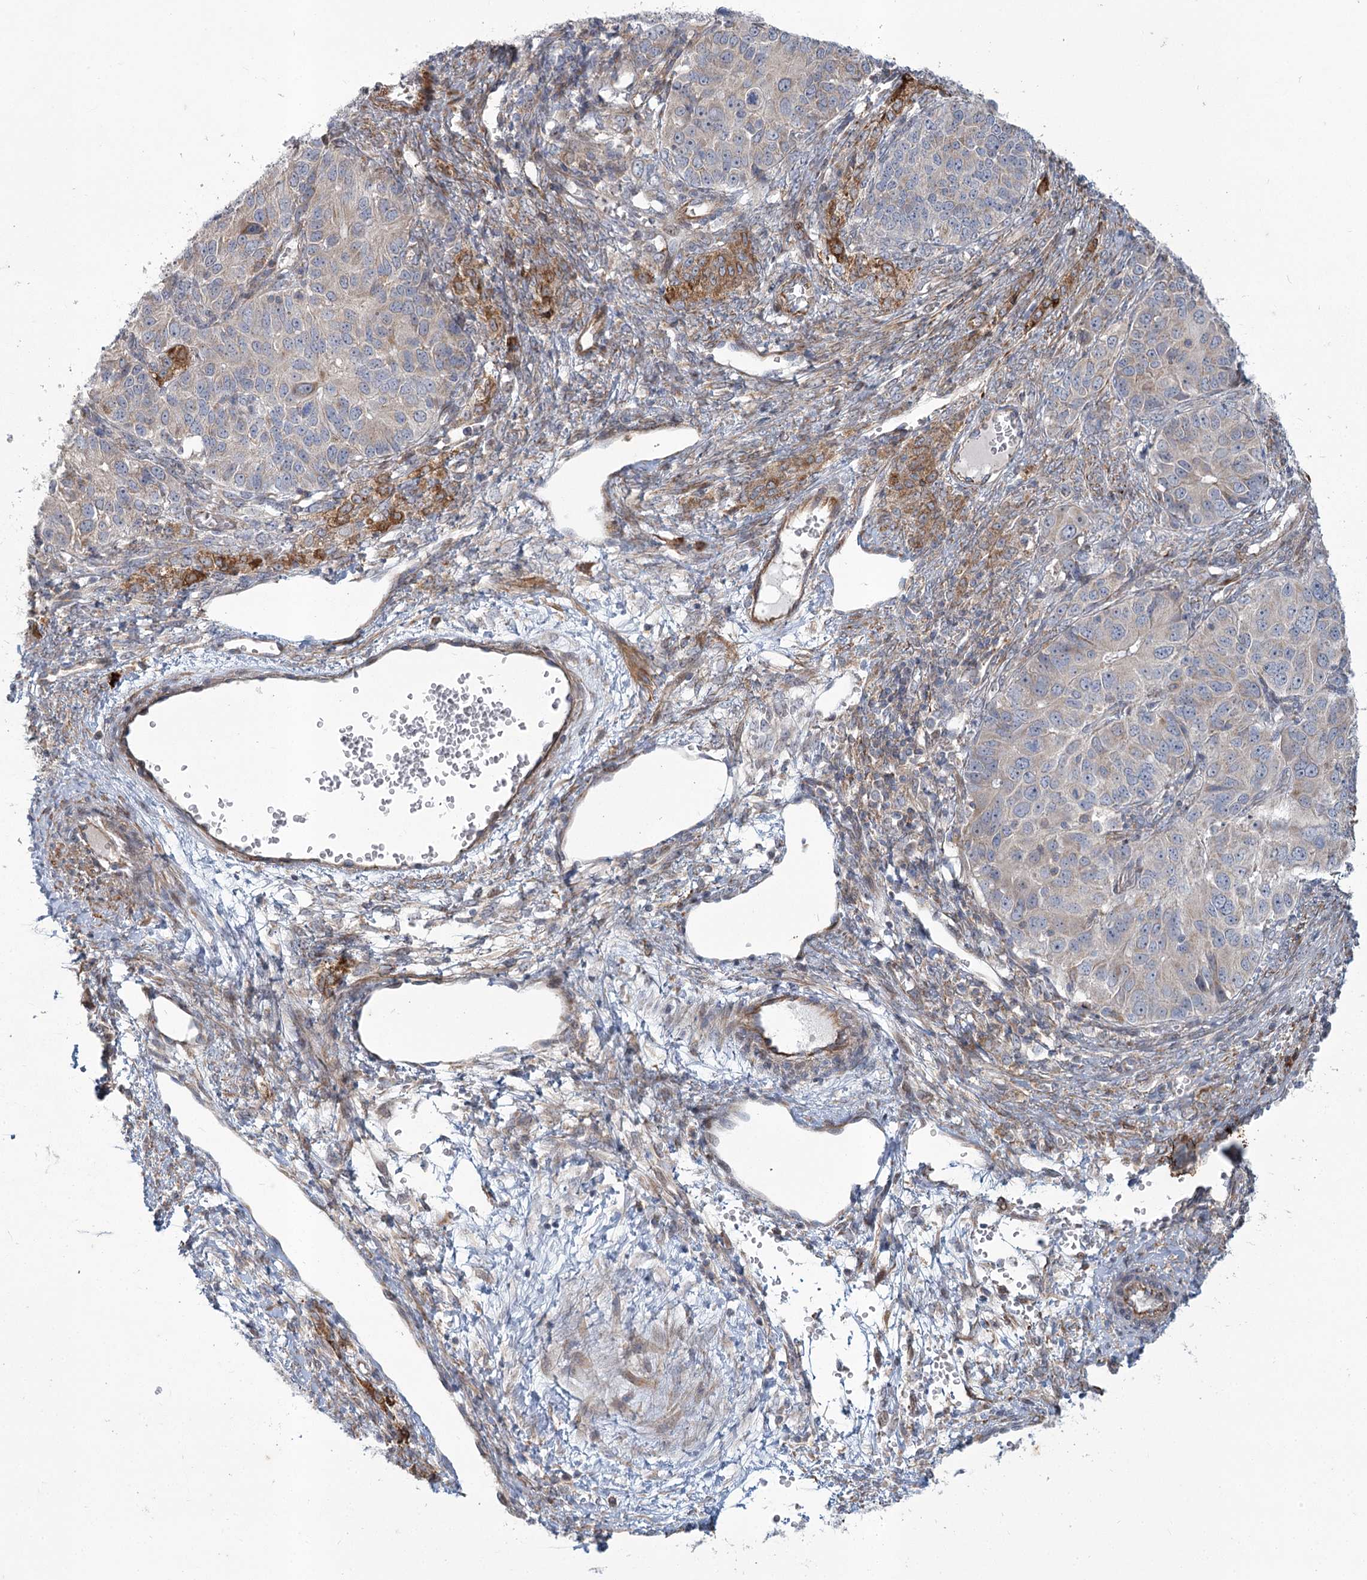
{"staining": {"intensity": "negative", "quantity": "none", "location": "none"}, "tissue": "ovarian cancer", "cell_type": "Tumor cells", "image_type": "cancer", "snomed": [{"axis": "morphology", "description": "Carcinoma, endometroid"}, {"axis": "topography", "description": "Ovary"}], "caption": "Histopathology image shows no protein expression in tumor cells of ovarian endometroid carcinoma tissue.", "gene": "MTG1", "patient": {"sex": "female", "age": 51}}